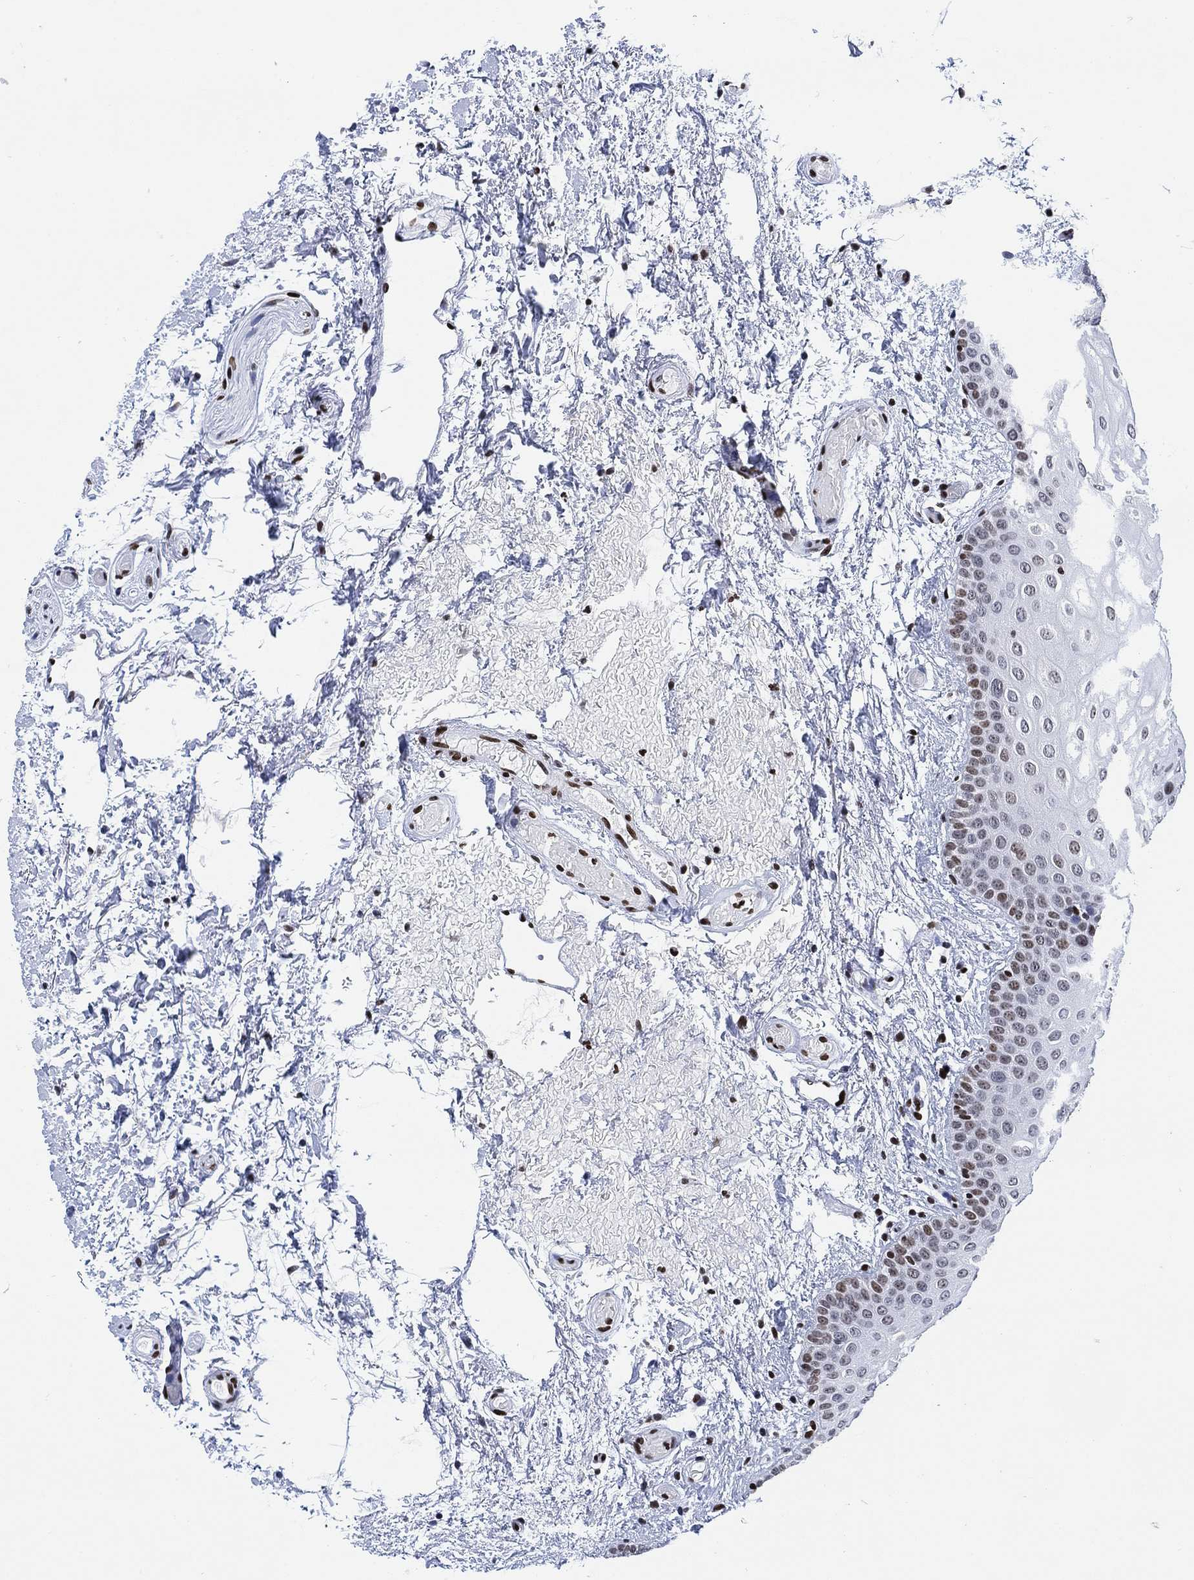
{"staining": {"intensity": "moderate", "quantity": "<25%", "location": "nuclear"}, "tissue": "oral mucosa", "cell_type": "Squamous epithelial cells", "image_type": "normal", "snomed": [{"axis": "morphology", "description": "Normal tissue, NOS"}, {"axis": "topography", "description": "Oral tissue"}, {"axis": "topography", "description": "Tounge, NOS"}], "caption": "Immunohistochemical staining of benign human oral mucosa demonstrates <25% levels of moderate nuclear protein staining in about <25% of squamous epithelial cells.", "gene": "H1", "patient": {"sex": "female", "age": 86}}